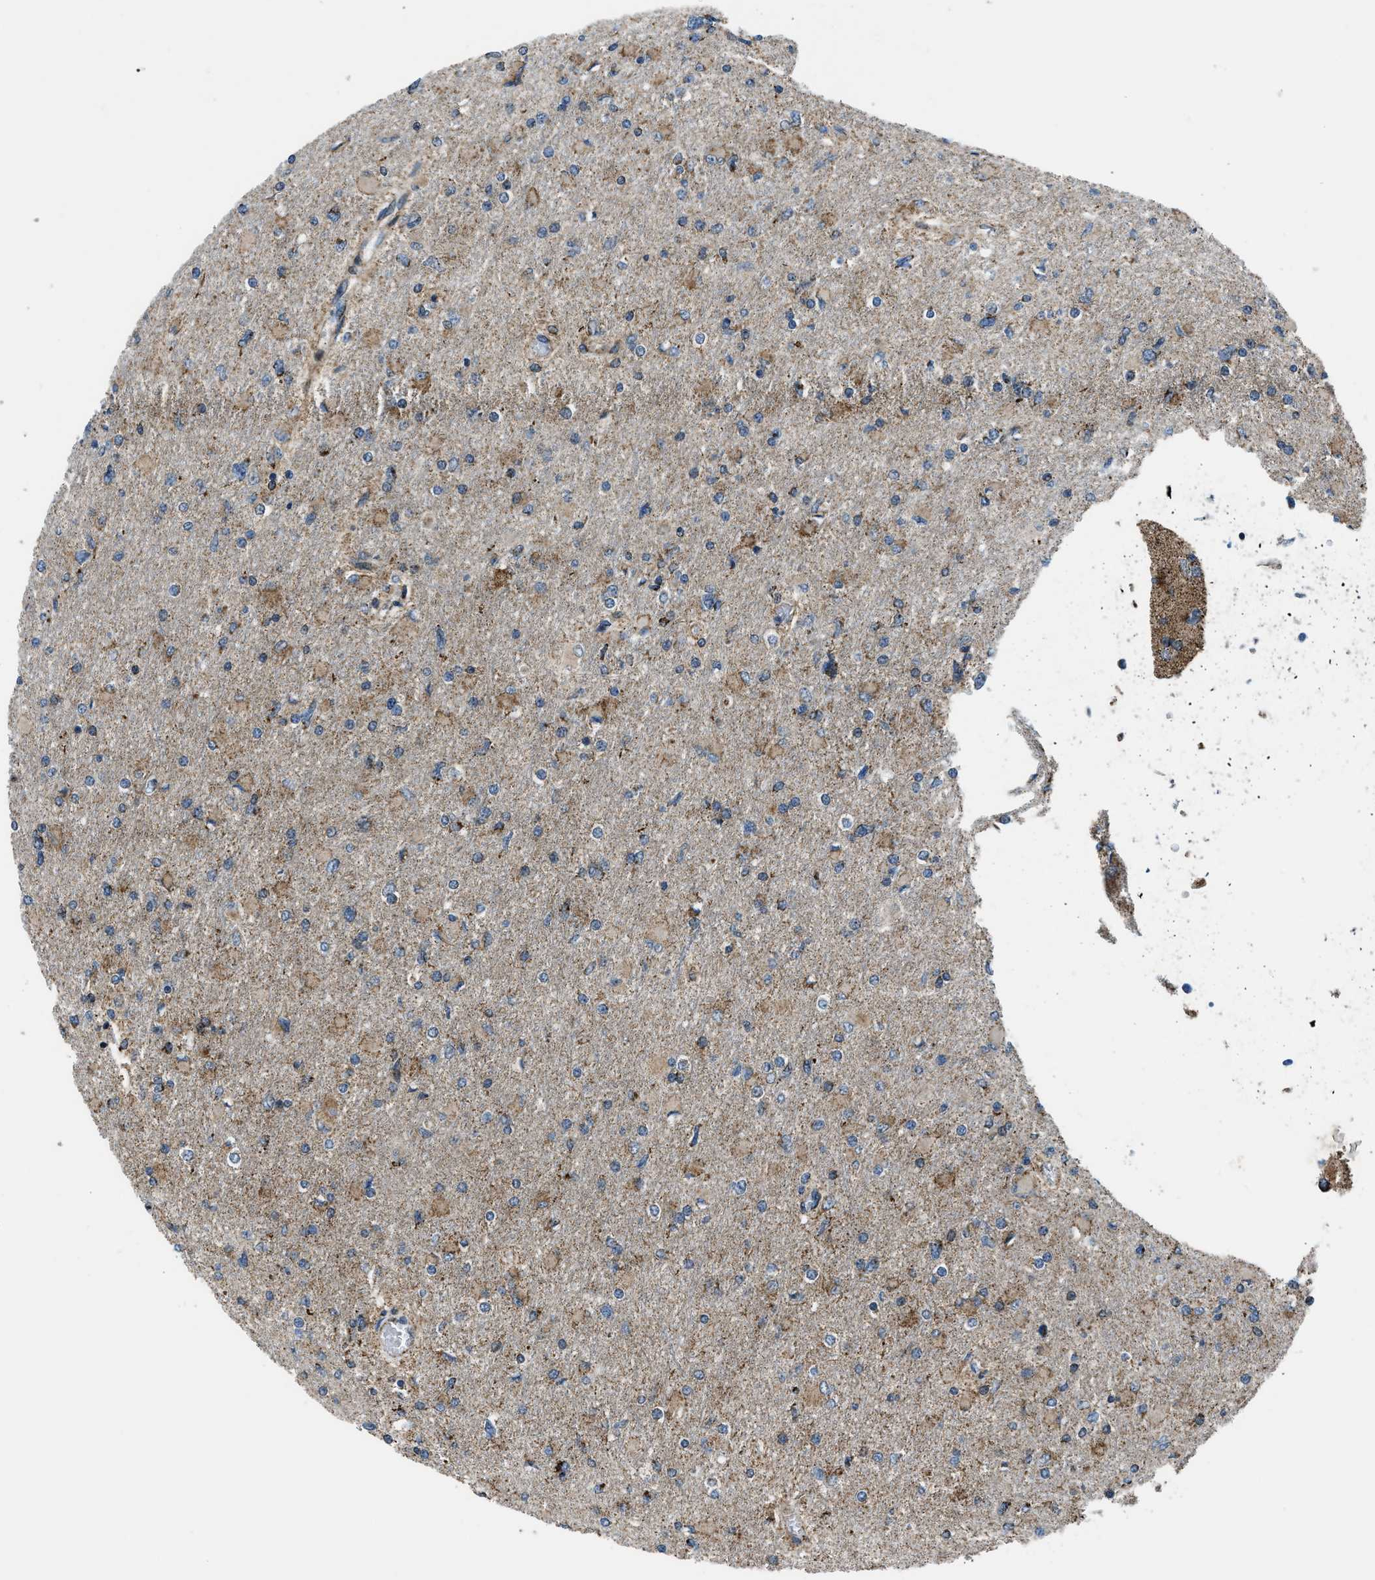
{"staining": {"intensity": "moderate", "quantity": "<25%", "location": "cytoplasmic/membranous"}, "tissue": "glioma", "cell_type": "Tumor cells", "image_type": "cancer", "snomed": [{"axis": "morphology", "description": "Glioma, malignant, High grade"}, {"axis": "topography", "description": "Cerebral cortex"}], "caption": "Immunohistochemical staining of glioma demonstrates low levels of moderate cytoplasmic/membranous staining in approximately <25% of tumor cells.", "gene": "GSDME", "patient": {"sex": "female", "age": 36}}